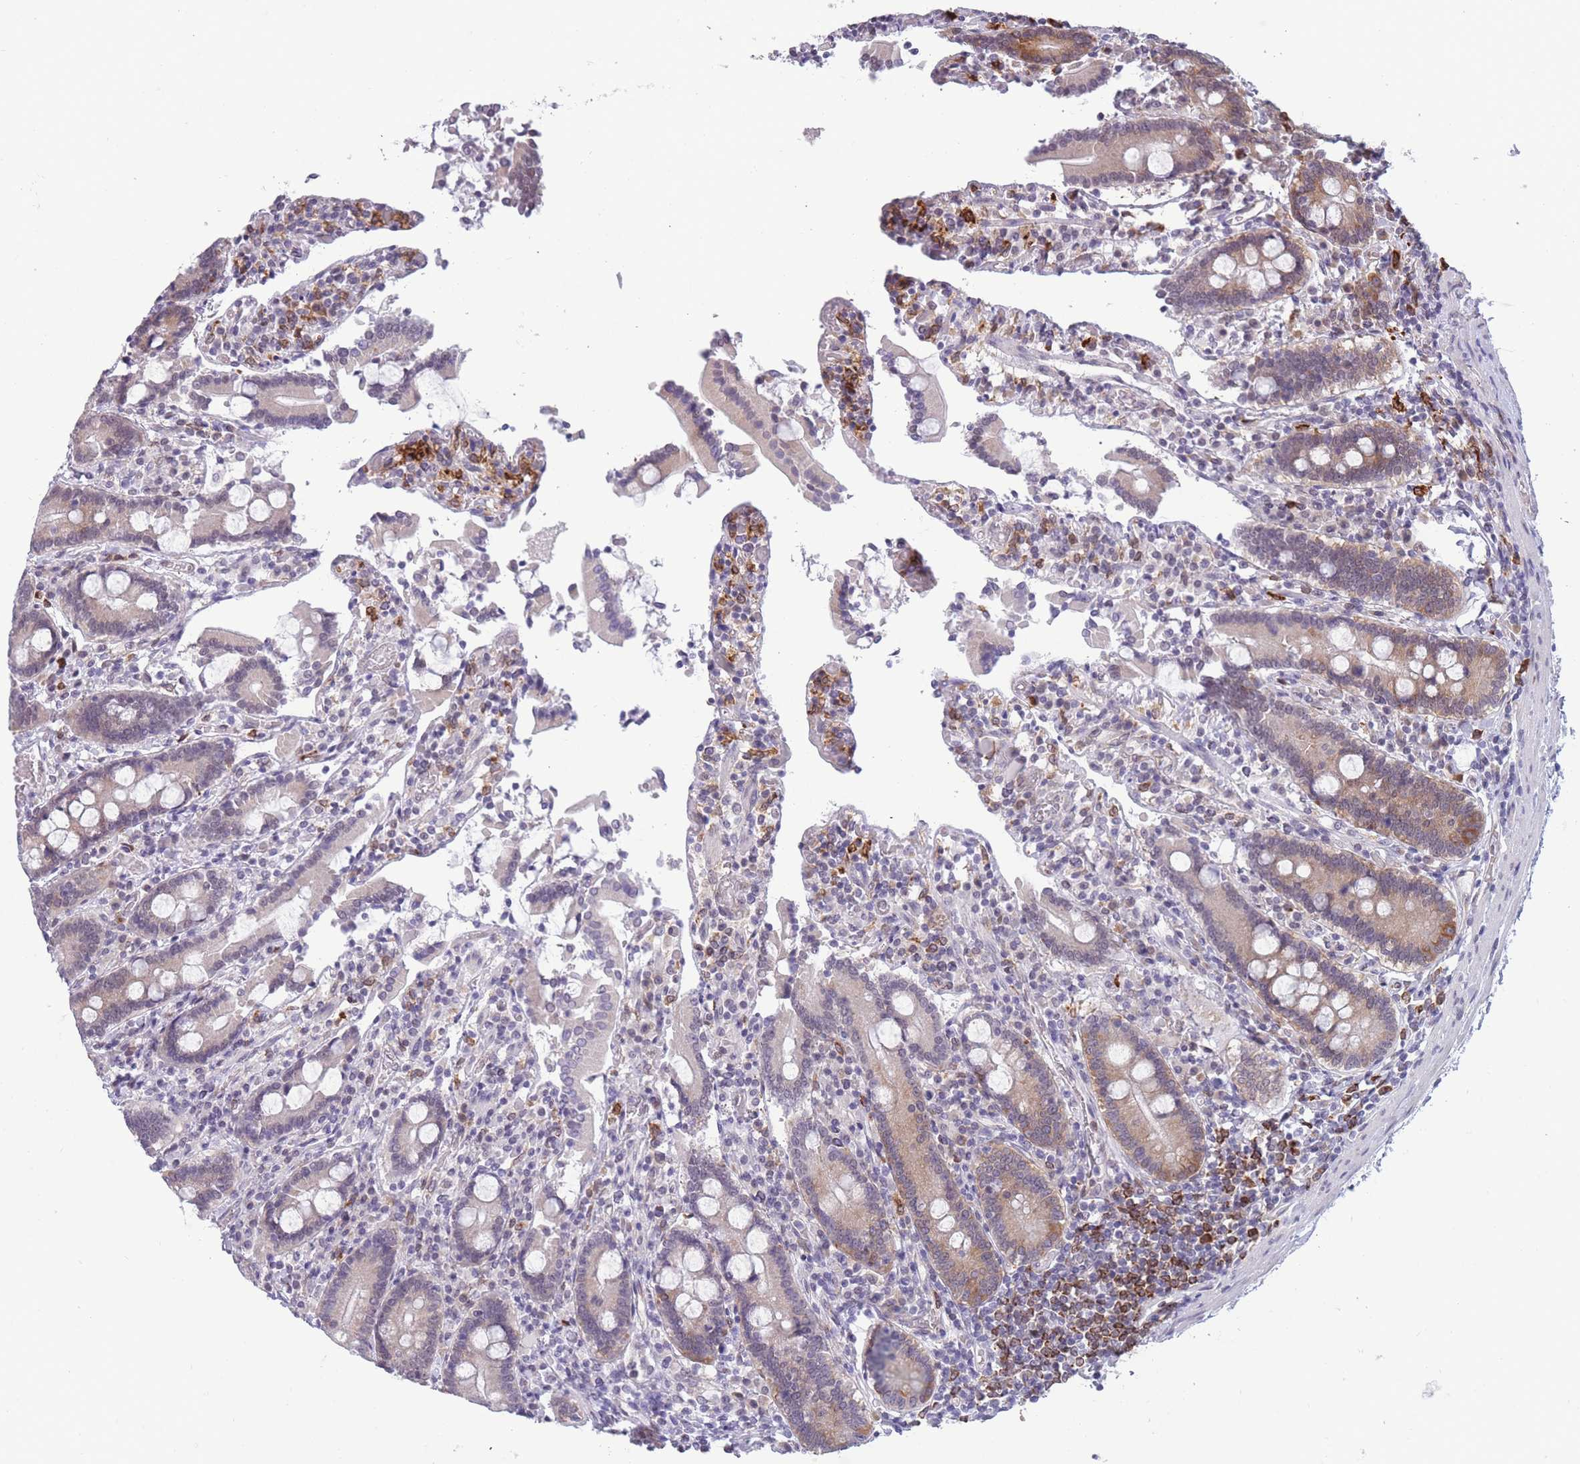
{"staining": {"intensity": "moderate", "quantity": "25%-75%", "location": "cytoplasmic/membranous"}, "tissue": "duodenum", "cell_type": "Glandular cells", "image_type": "normal", "snomed": [{"axis": "morphology", "description": "Normal tissue, NOS"}, {"axis": "topography", "description": "Duodenum"}], "caption": "Immunohistochemistry (IHC) (DAB) staining of normal duodenum shows moderate cytoplasmic/membranous protein expression in about 25%-75% of glandular cells.", "gene": "TMEM121", "patient": {"sex": "male", "age": 55}}